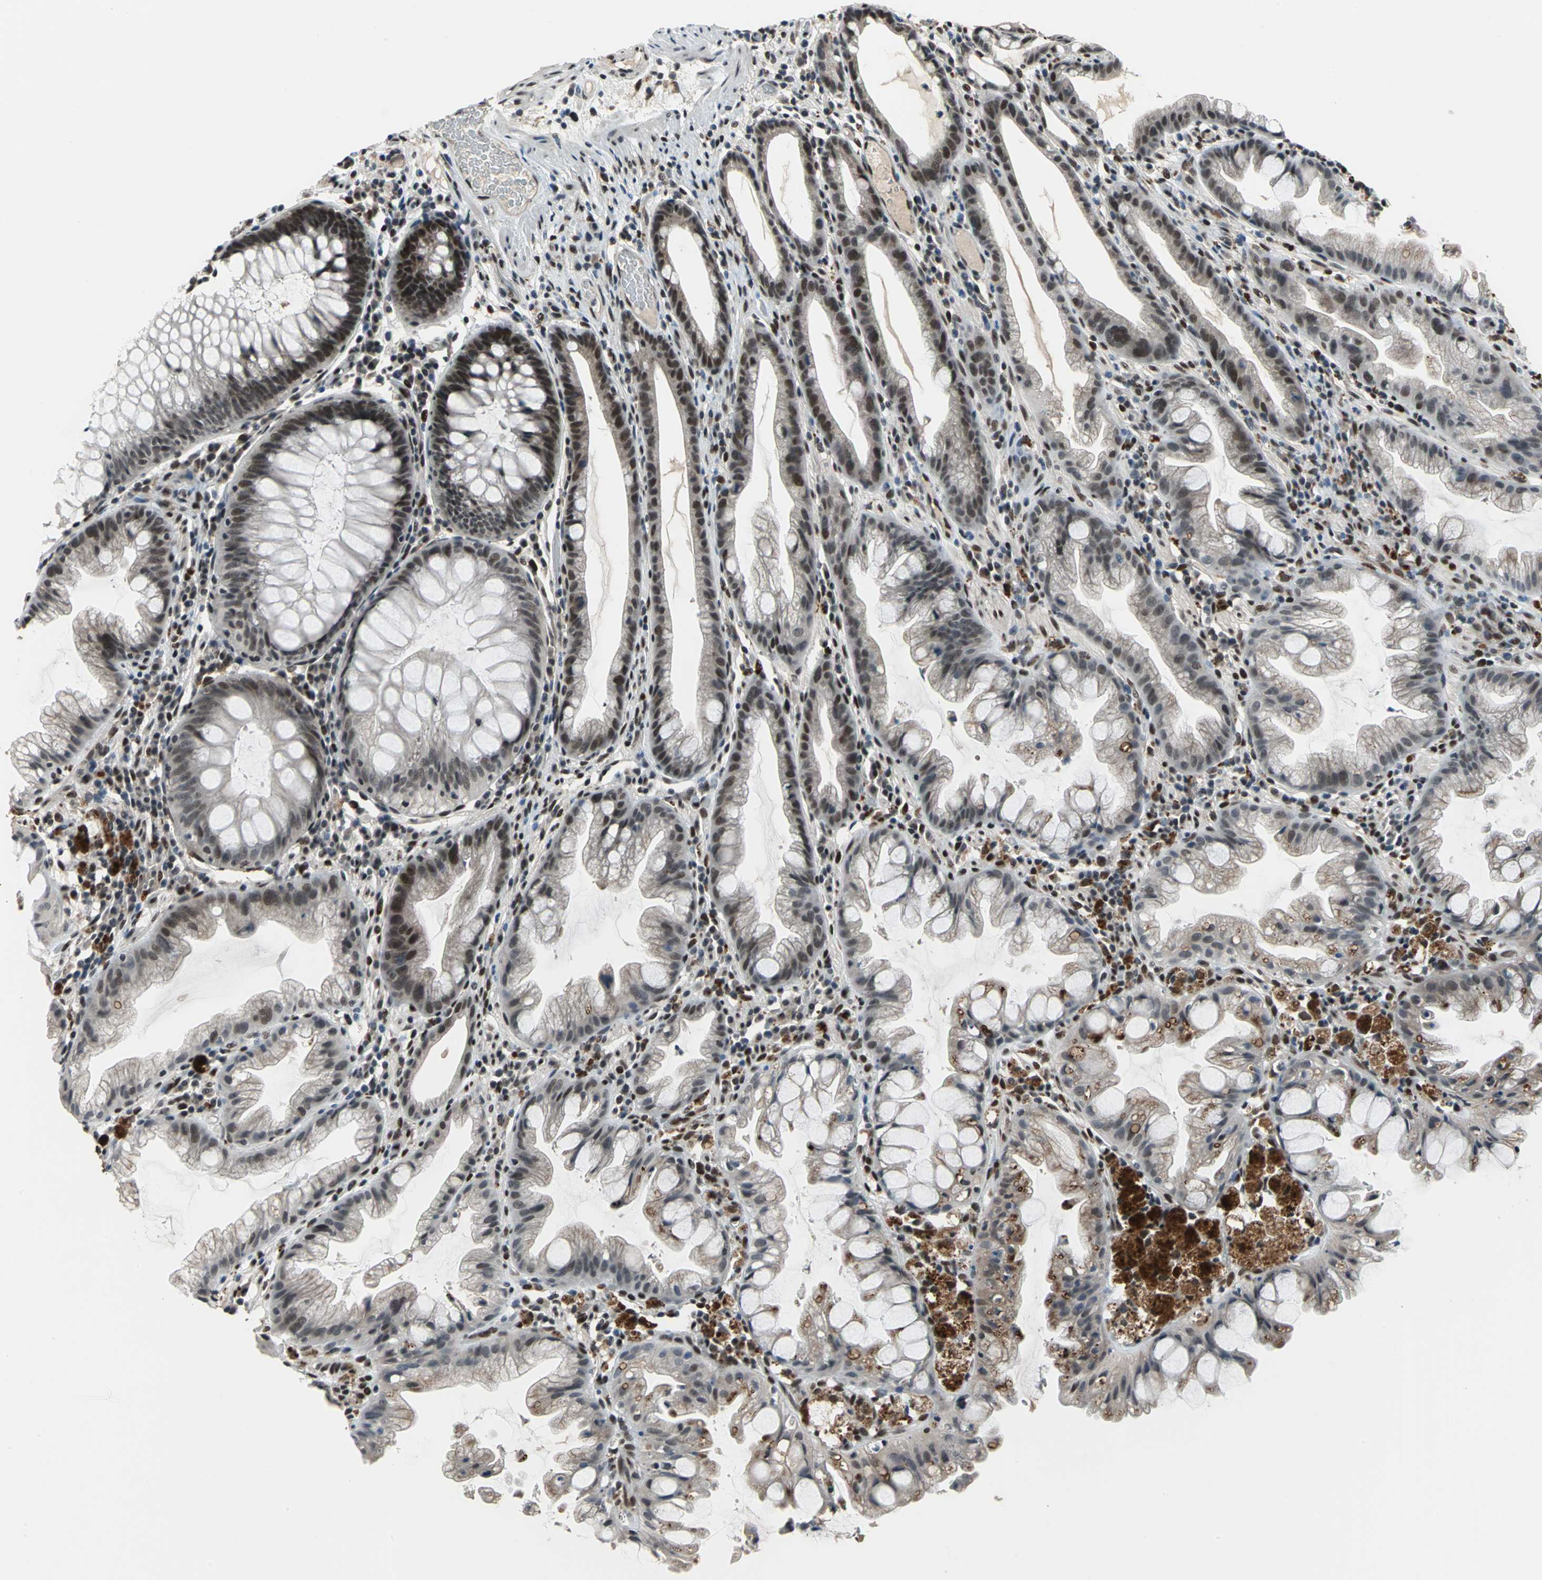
{"staining": {"intensity": "weak", "quantity": "25%-75%", "location": "cytoplasmic/membranous"}, "tissue": "colon", "cell_type": "Endothelial cells", "image_type": "normal", "snomed": [{"axis": "morphology", "description": "Normal tissue, NOS"}, {"axis": "topography", "description": "Smooth muscle"}, {"axis": "topography", "description": "Colon"}], "caption": "About 25%-75% of endothelial cells in unremarkable colon exhibit weak cytoplasmic/membranous protein expression as visualized by brown immunohistochemical staining.", "gene": "ELF2", "patient": {"sex": "male", "age": 67}}